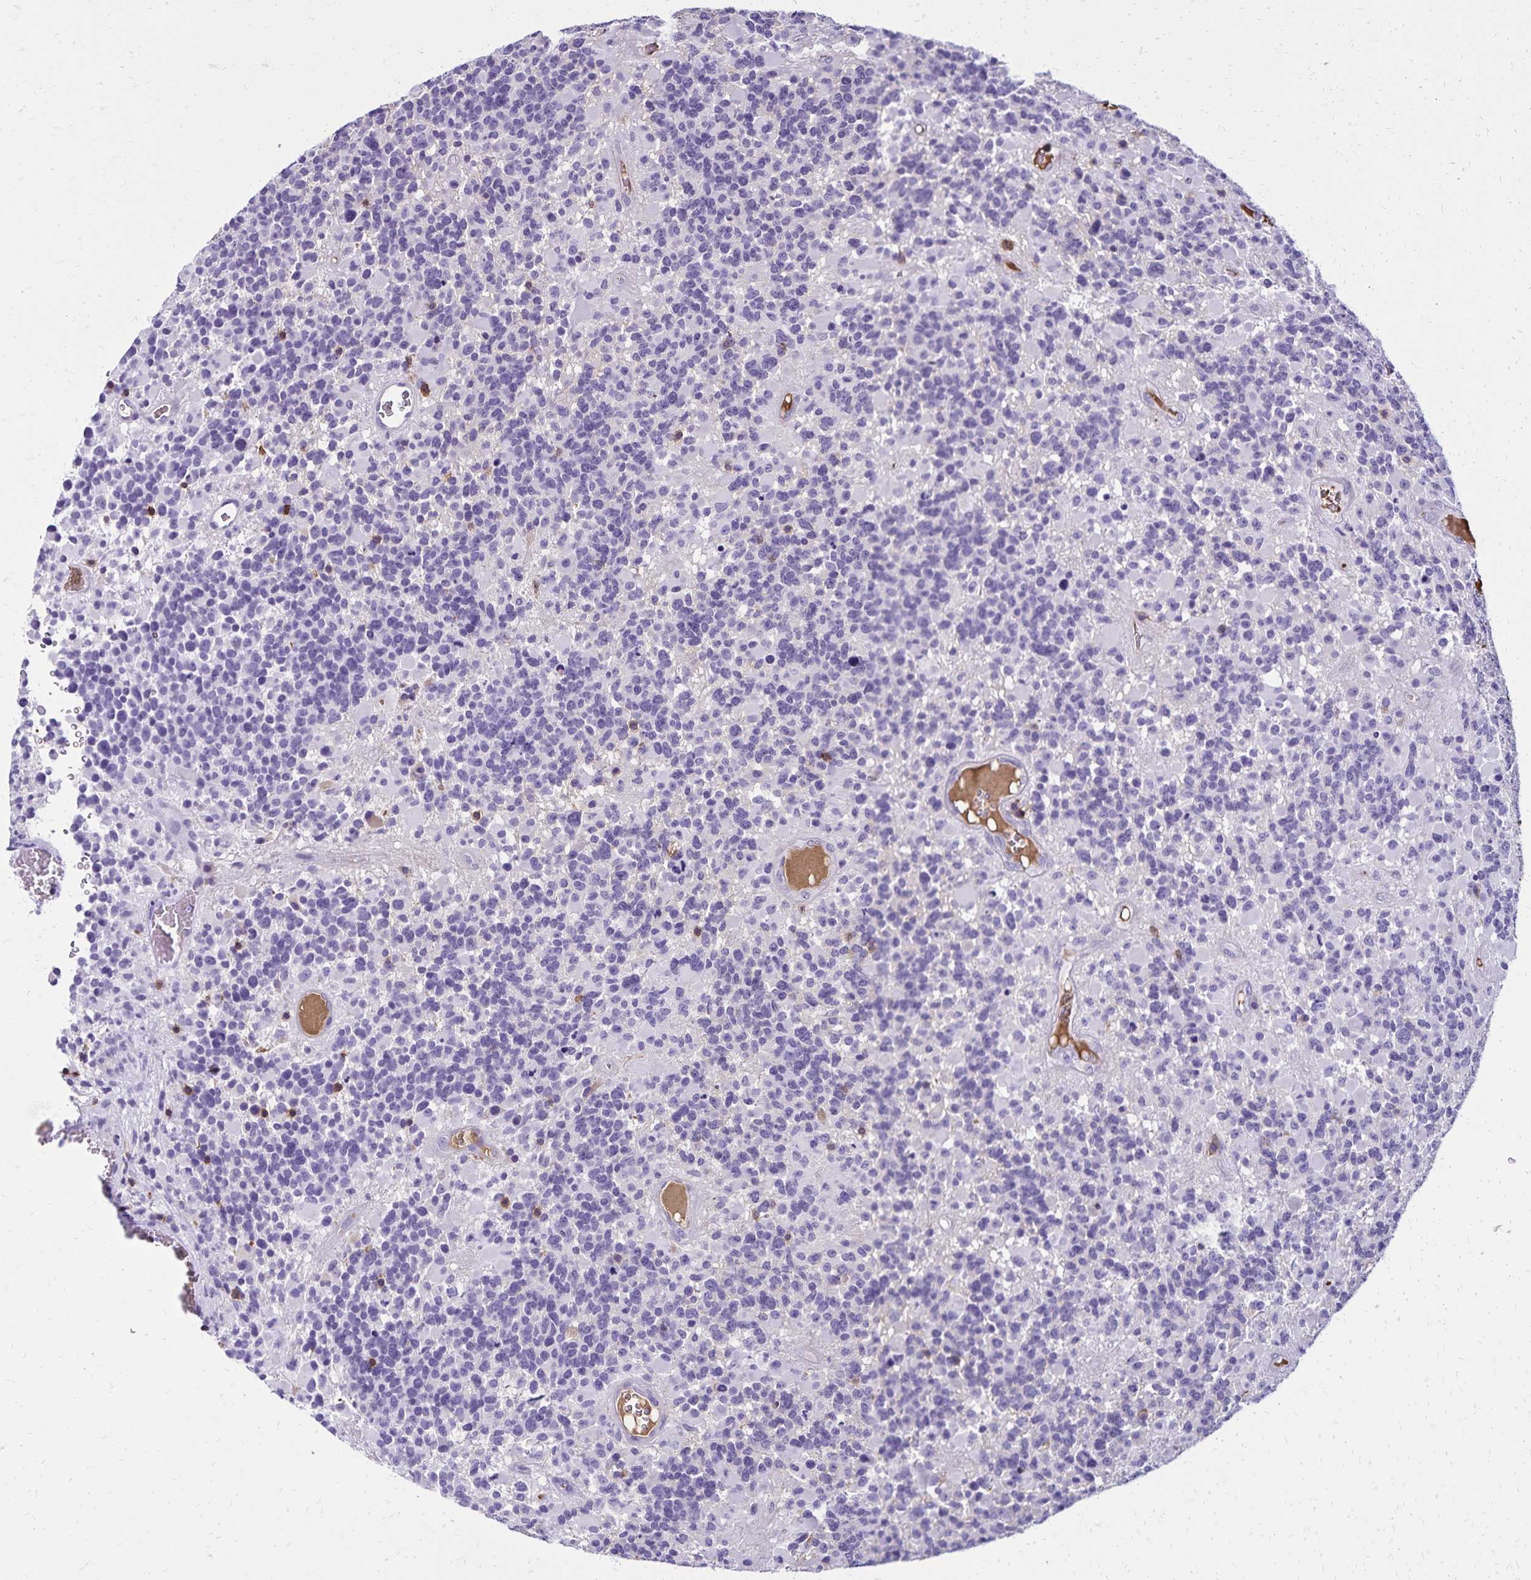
{"staining": {"intensity": "negative", "quantity": "none", "location": "none"}, "tissue": "glioma", "cell_type": "Tumor cells", "image_type": "cancer", "snomed": [{"axis": "morphology", "description": "Glioma, malignant, High grade"}, {"axis": "topography", "description": "Brain"}], "caption": "Glioma was stained to show a protein in brown. There is no significant positivity in tumor cells.", "gene": "CD27", "patient": {"sex": "female", "age": 40}}